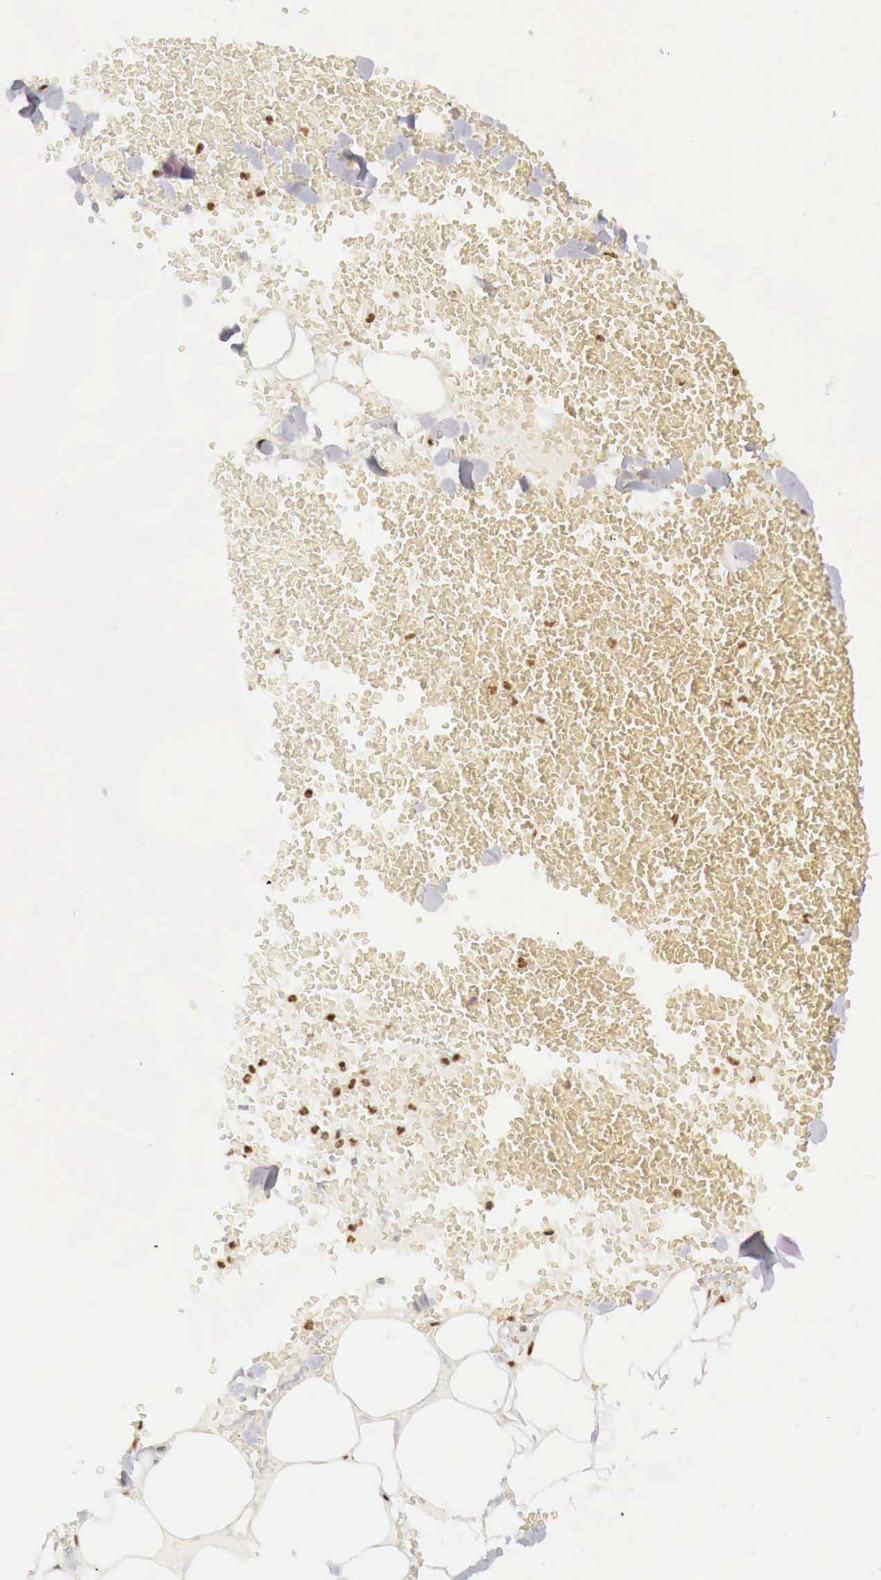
{"staining": {"intensity": "moderate", "quantity": ">75%", "location": "nuclear"}, "tissue": "adipose tissue", "cell_type": "Adipocytes", "image_type": "normal", "snomed": [{"axis": "morphology", "description": "Normal tissue, NOS"}, {"axis": "morphology", "description": "Inflammation, NOS"}, {"axis": "topography", "description": "Lymph node"}, {"axis": "topography", "description": "Peripheral nerve tissue"}], "caption": "Human adipose tissue stained with a brown dye shows moderate nuclear positive expression in about >75% of adipocytes.", "gene": "DKC1", "patient": {"sex": "male", "age": 52}}